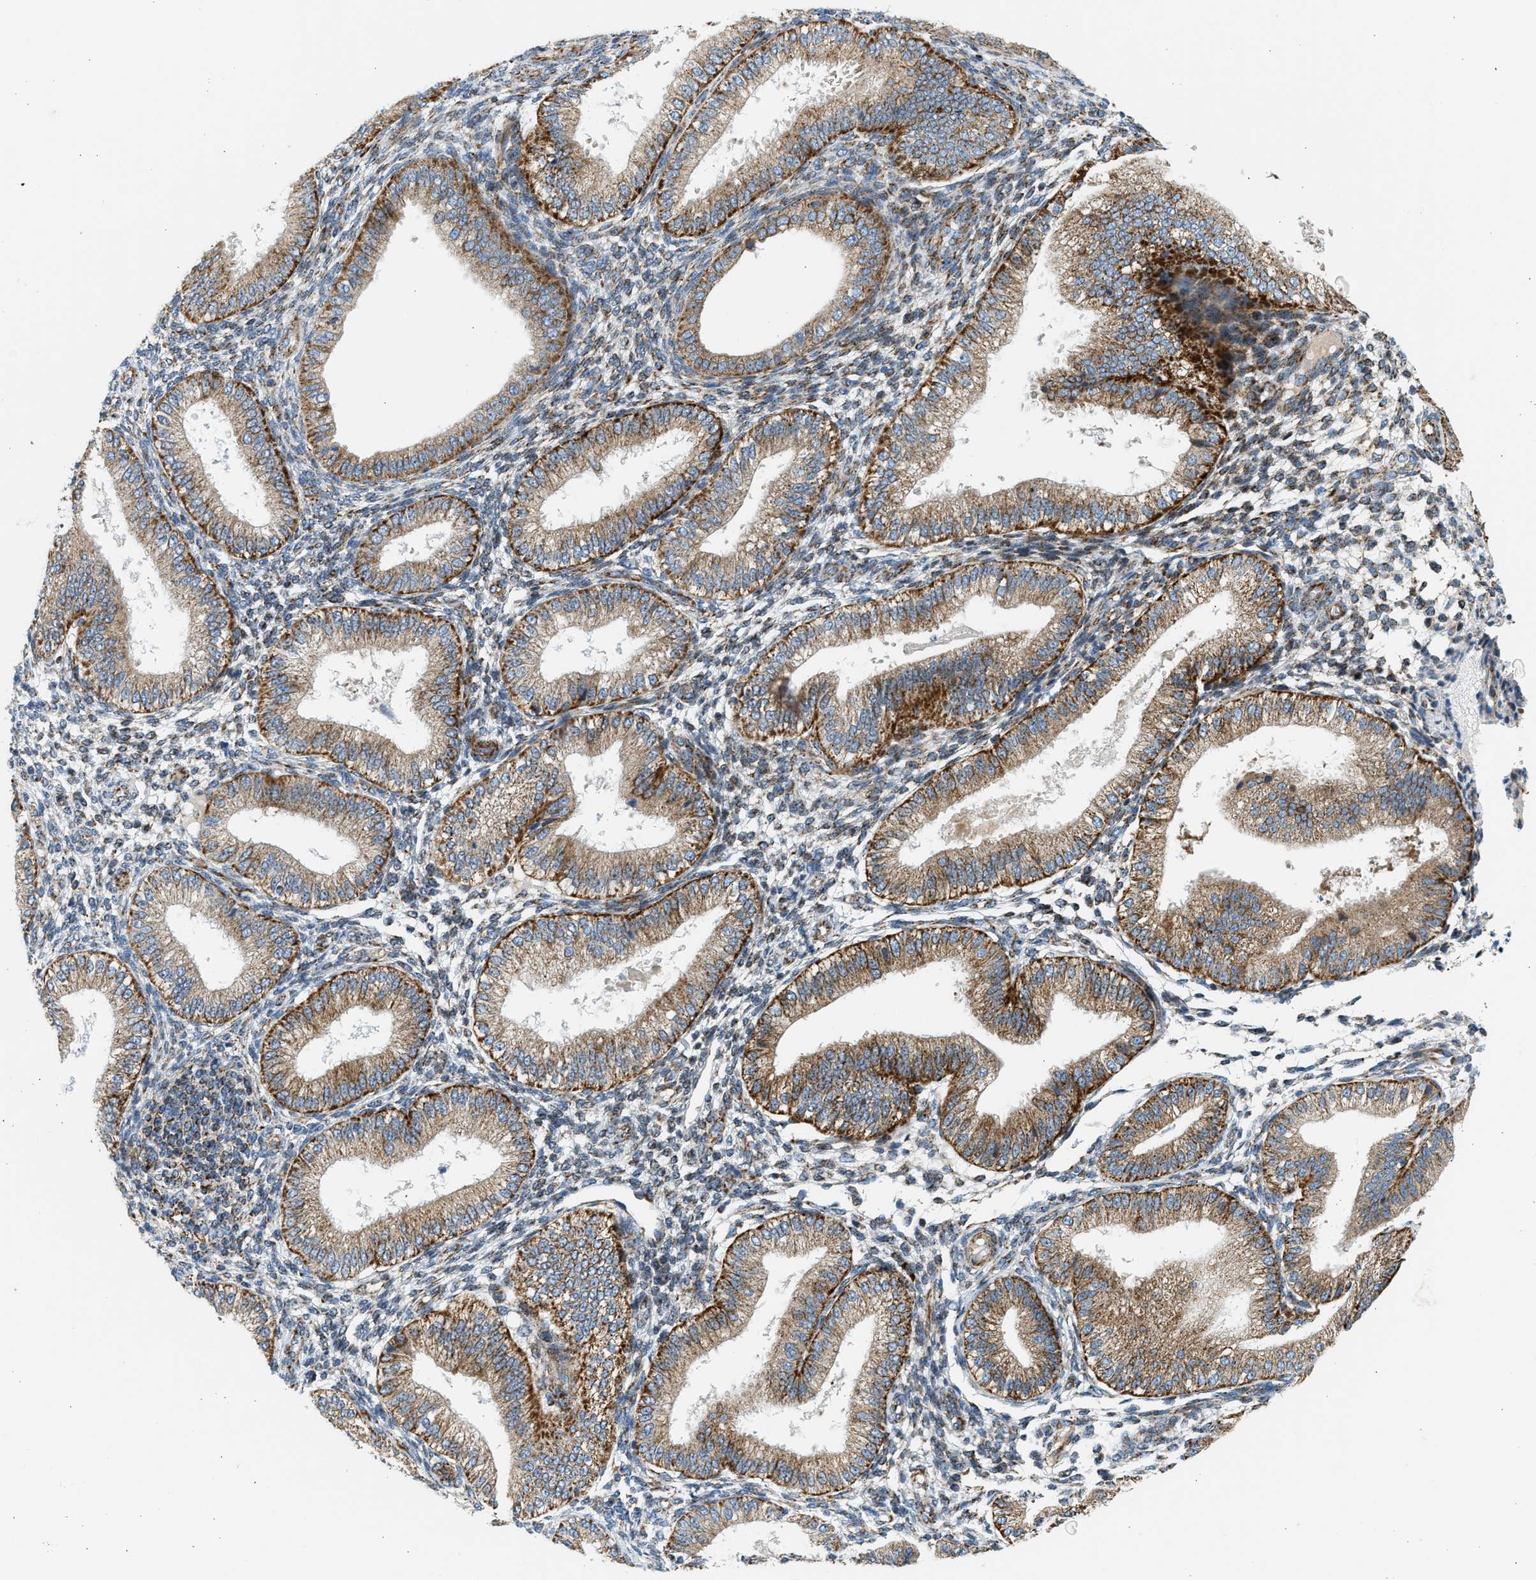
{"staining": {"intensity": "moderate", "quantity": "25%-75%", "location": "cytoplasmic/membranous"}, "tissue": "endometrium", "cell_type": "Cells in endometrial stroma", "image_type": "normal", "snomed": [{"axis": "morphology", "description": "Normal tissue, NOS"}, {"axis": "topography", "description": "Endometrium"}], "caption": "About 25%-75% of cells in endometrial stroma in normal endometrium display moderate cytoplasmic/membranous protein staining as visualized by brown immunohistochemical staining.", "gene": "KCNMB3", "patient": {"sex": "female", "age": 39}}